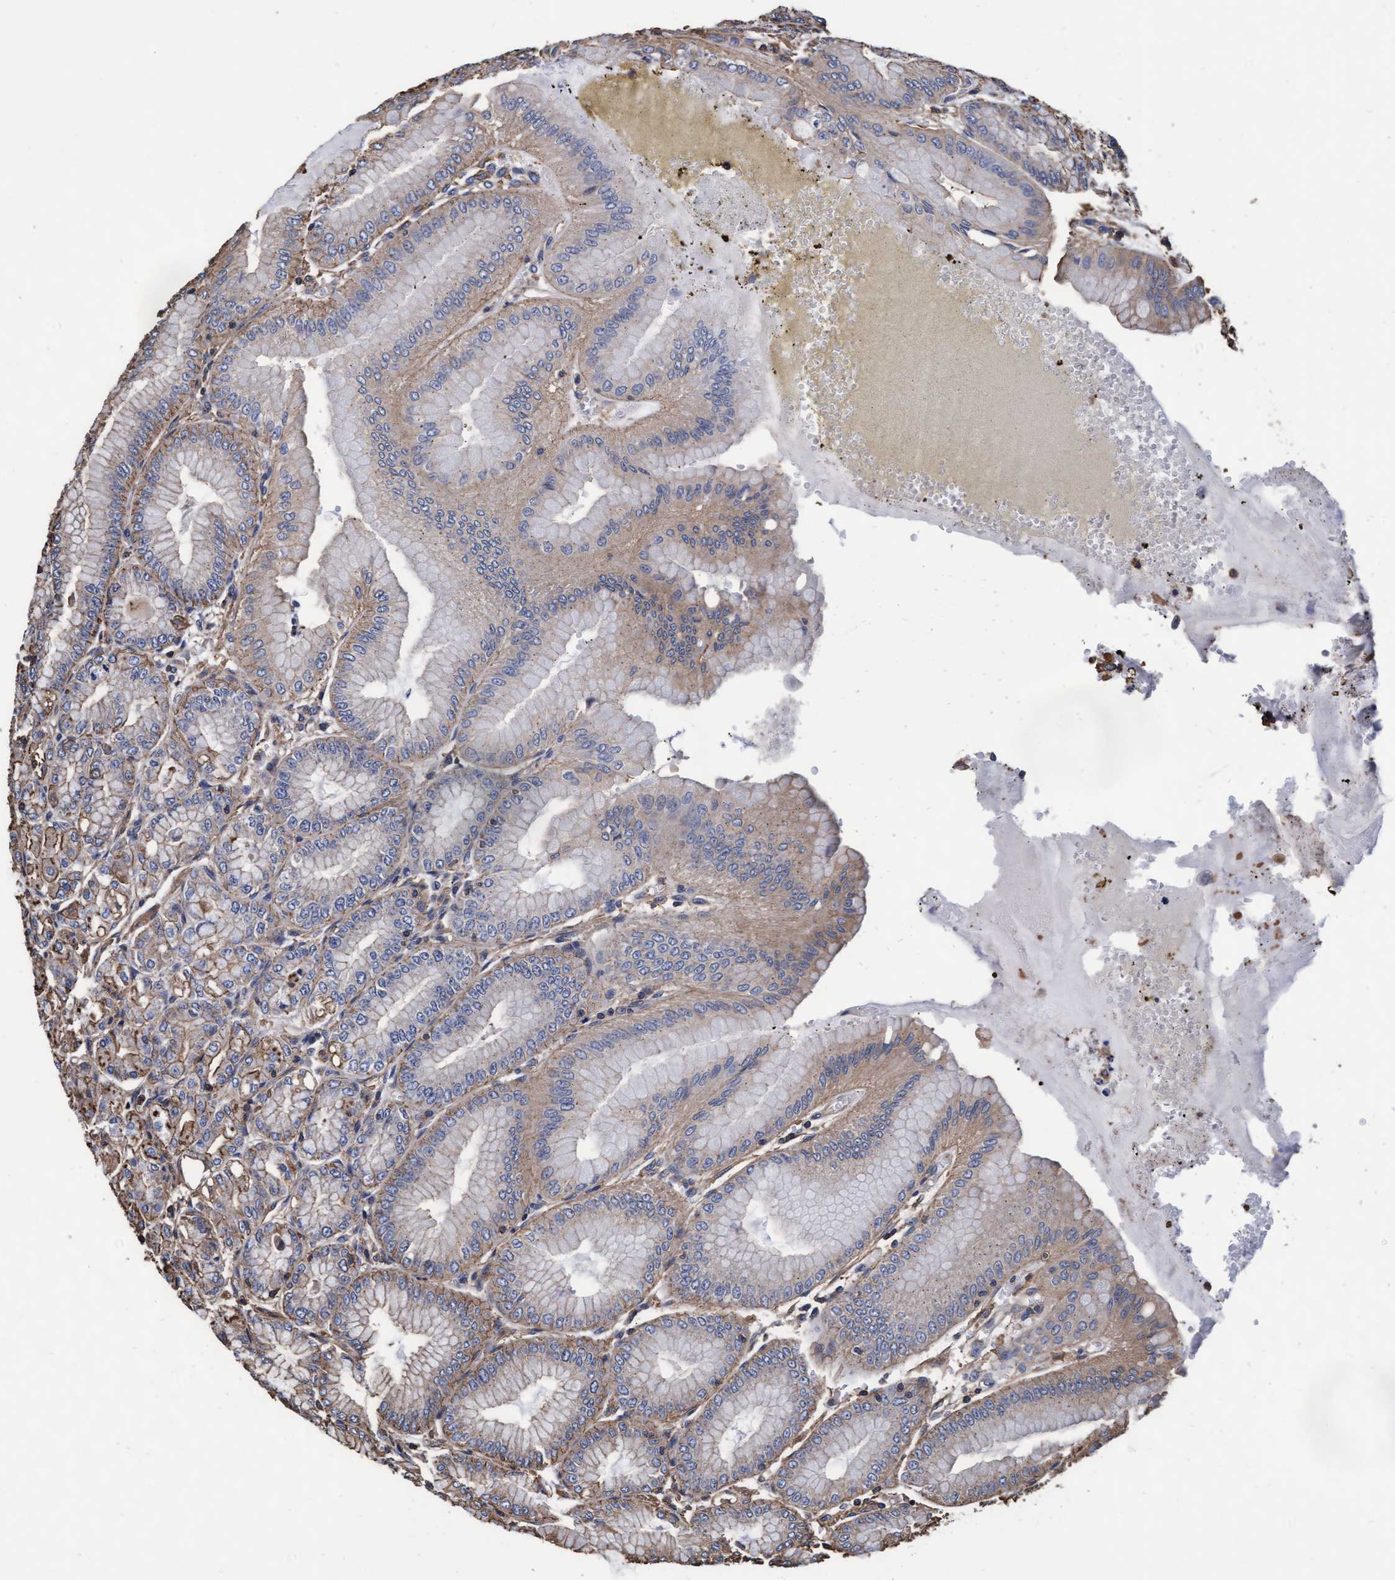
{"staining": {"intensity": "moderate", "quantity": "25%-75%", "location": "cytoplasmic/membranous"}, "tissue": "stomach", "cell_type": "Glandular cells", "image_type": "normal", "snomed": [{"axis": "morphology", "description": "Normal tissue, NOS"}, {"axis": "topography", "description": "Stomach, lower"}], "caption": "An IHC histopathology image of unremarkable tissue is shown. Protein staining in brown shows moderate cytoplasmic/membranous positivity in stomach within glandular cells.", "gene": "GRHPR", "patient": {"sex": "male", "age": 71}}